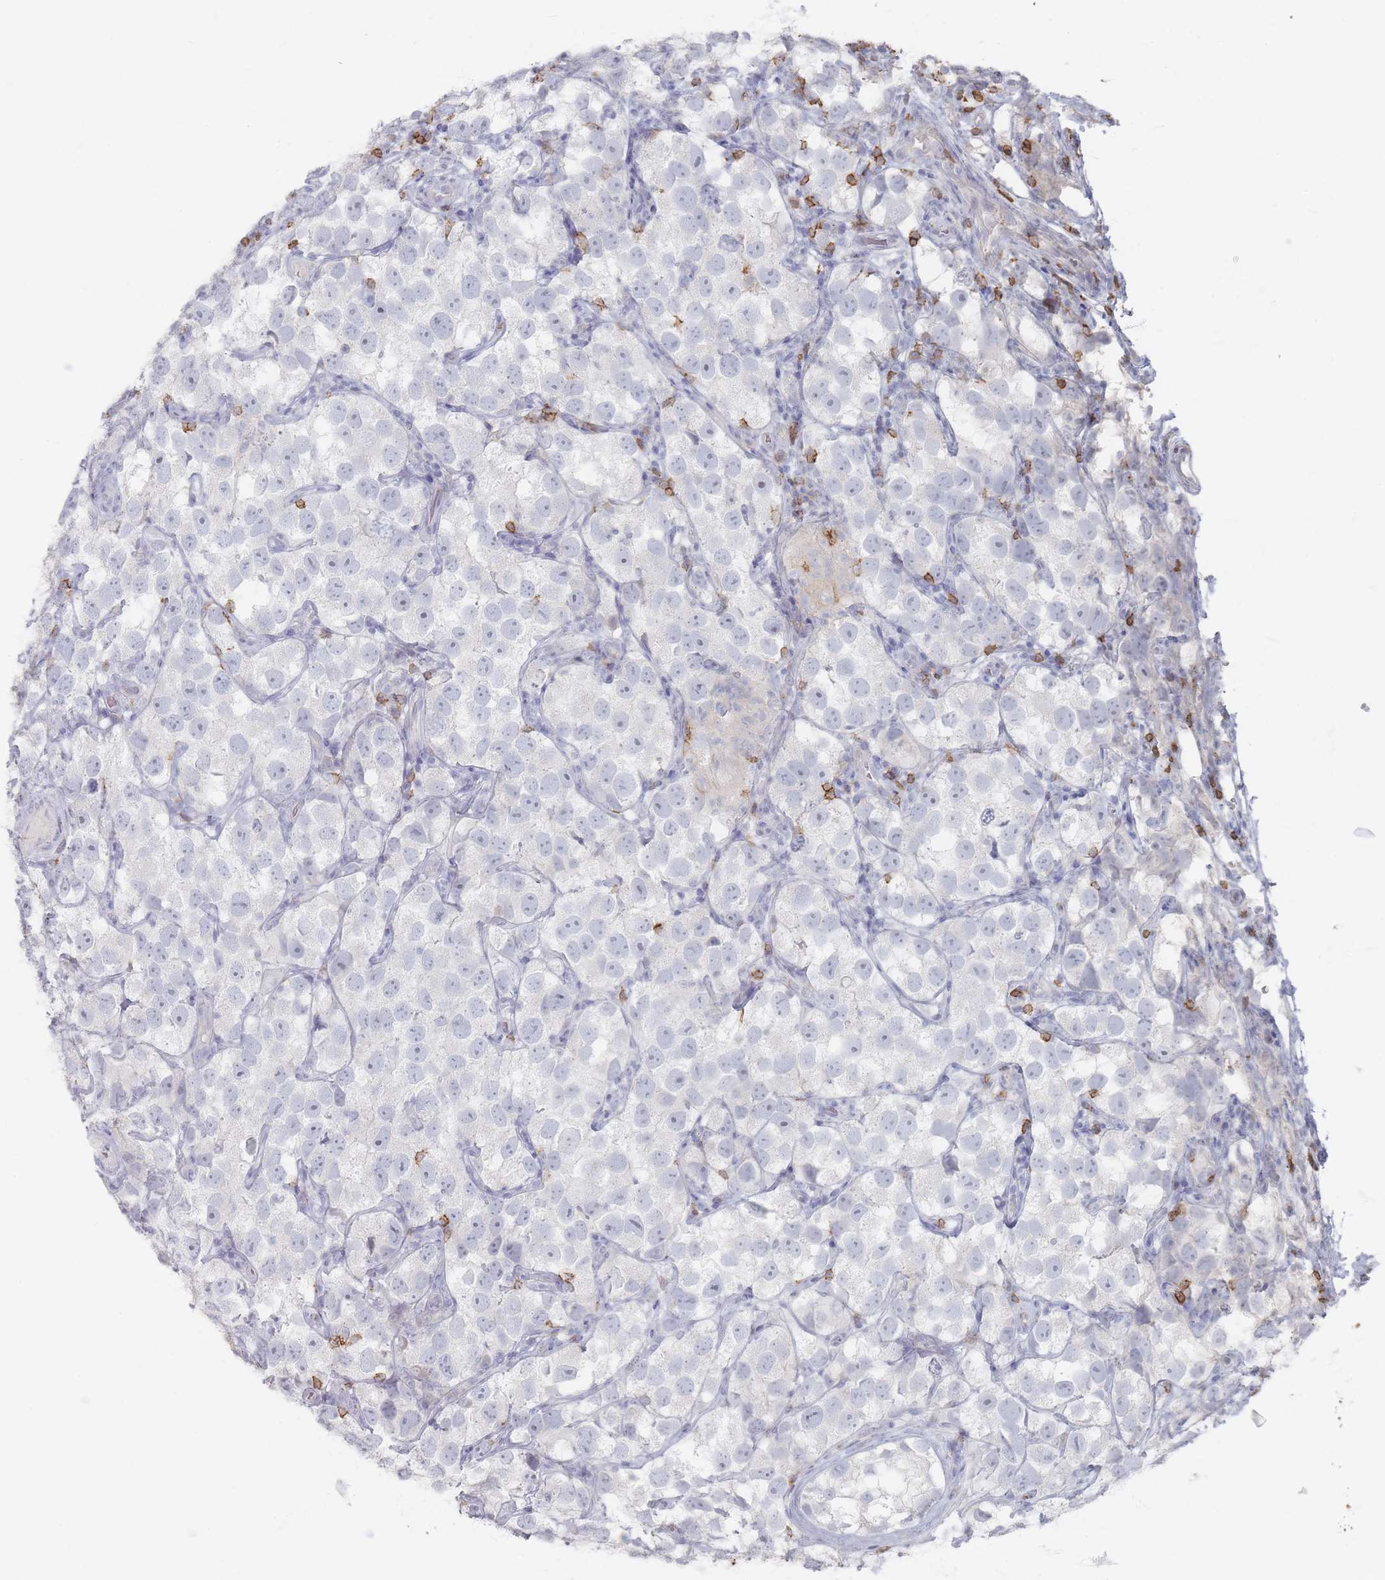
{"staining": {"intensity": "negative", "quantity": "none", "location": "none"}, "tissue": "testis cancer", "cell_type": "Tumor cells", "image_type": "cancer", "snomed": [{"axis": "morphology", "description": "Seminoma, NOS"}, {"axis": "topography", "description": "Testis"}], "caption": "This image is of seminoma (testis) stained with immunohistochemistry (IHC) to label a protein in brown with the nuclei are counter-stained blue. There is no staining in tumor cells.", "gene": "CD37", "patient": {"sex": "male", "age": 26}}